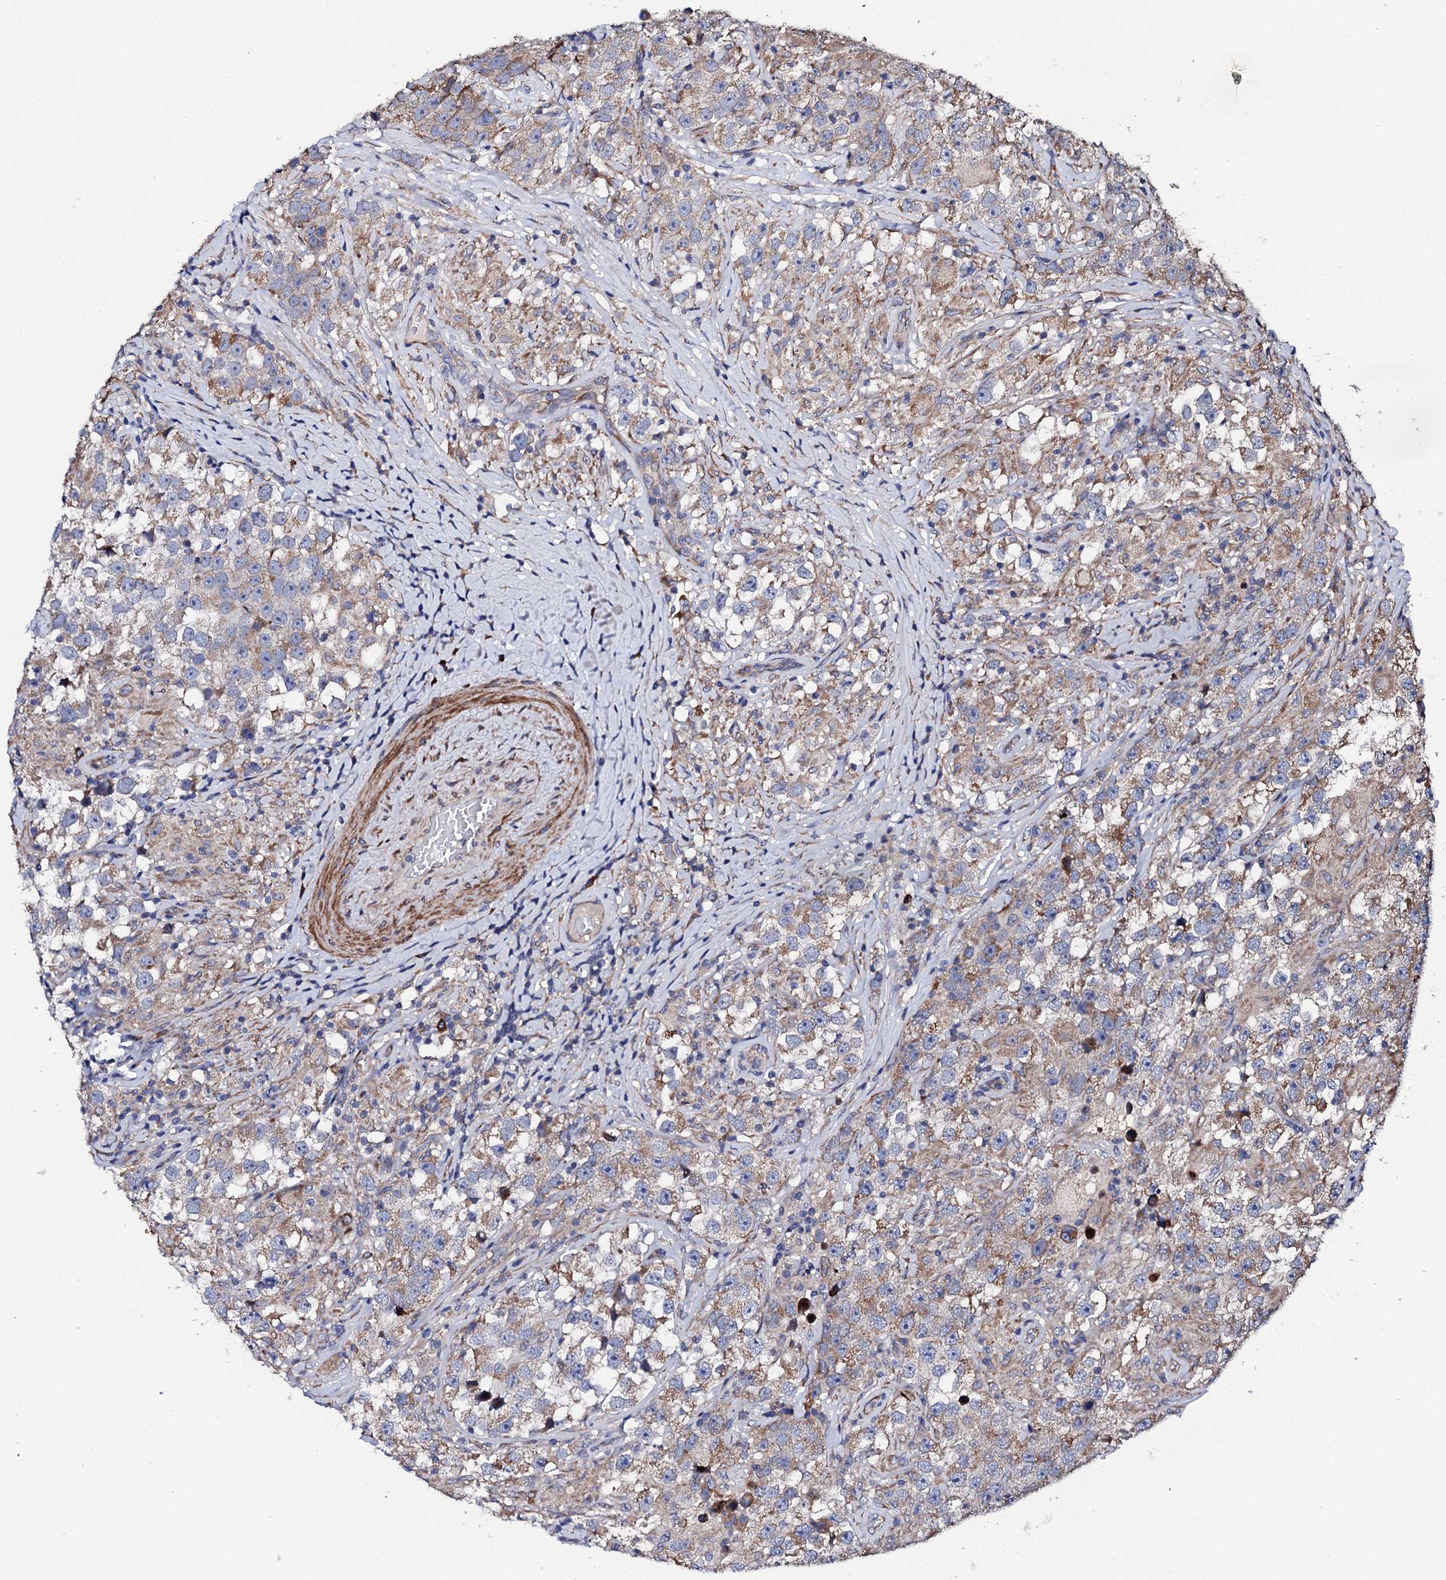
{"staining": {"intensity": "moderate", "quantity": ">75%", "location": "cytoplasmic/membranous"}, "tissue": "testis cancer", "cell_type": "Tumor cells", "image_type": "cancer", "snomed": [{"axis": "morphology", "description": "Seminoma, NOS"}, {"axis": "topography", "description": "Testis"}], "caption": "Brown immunohistochemical staining in human testis cancer (seminoma) exhibits moderate cytoplasmic/membranous staining in about >75% of tumor cells.", "gene": "LIPT2", "patient": {"sex": "male", "age": 46}}